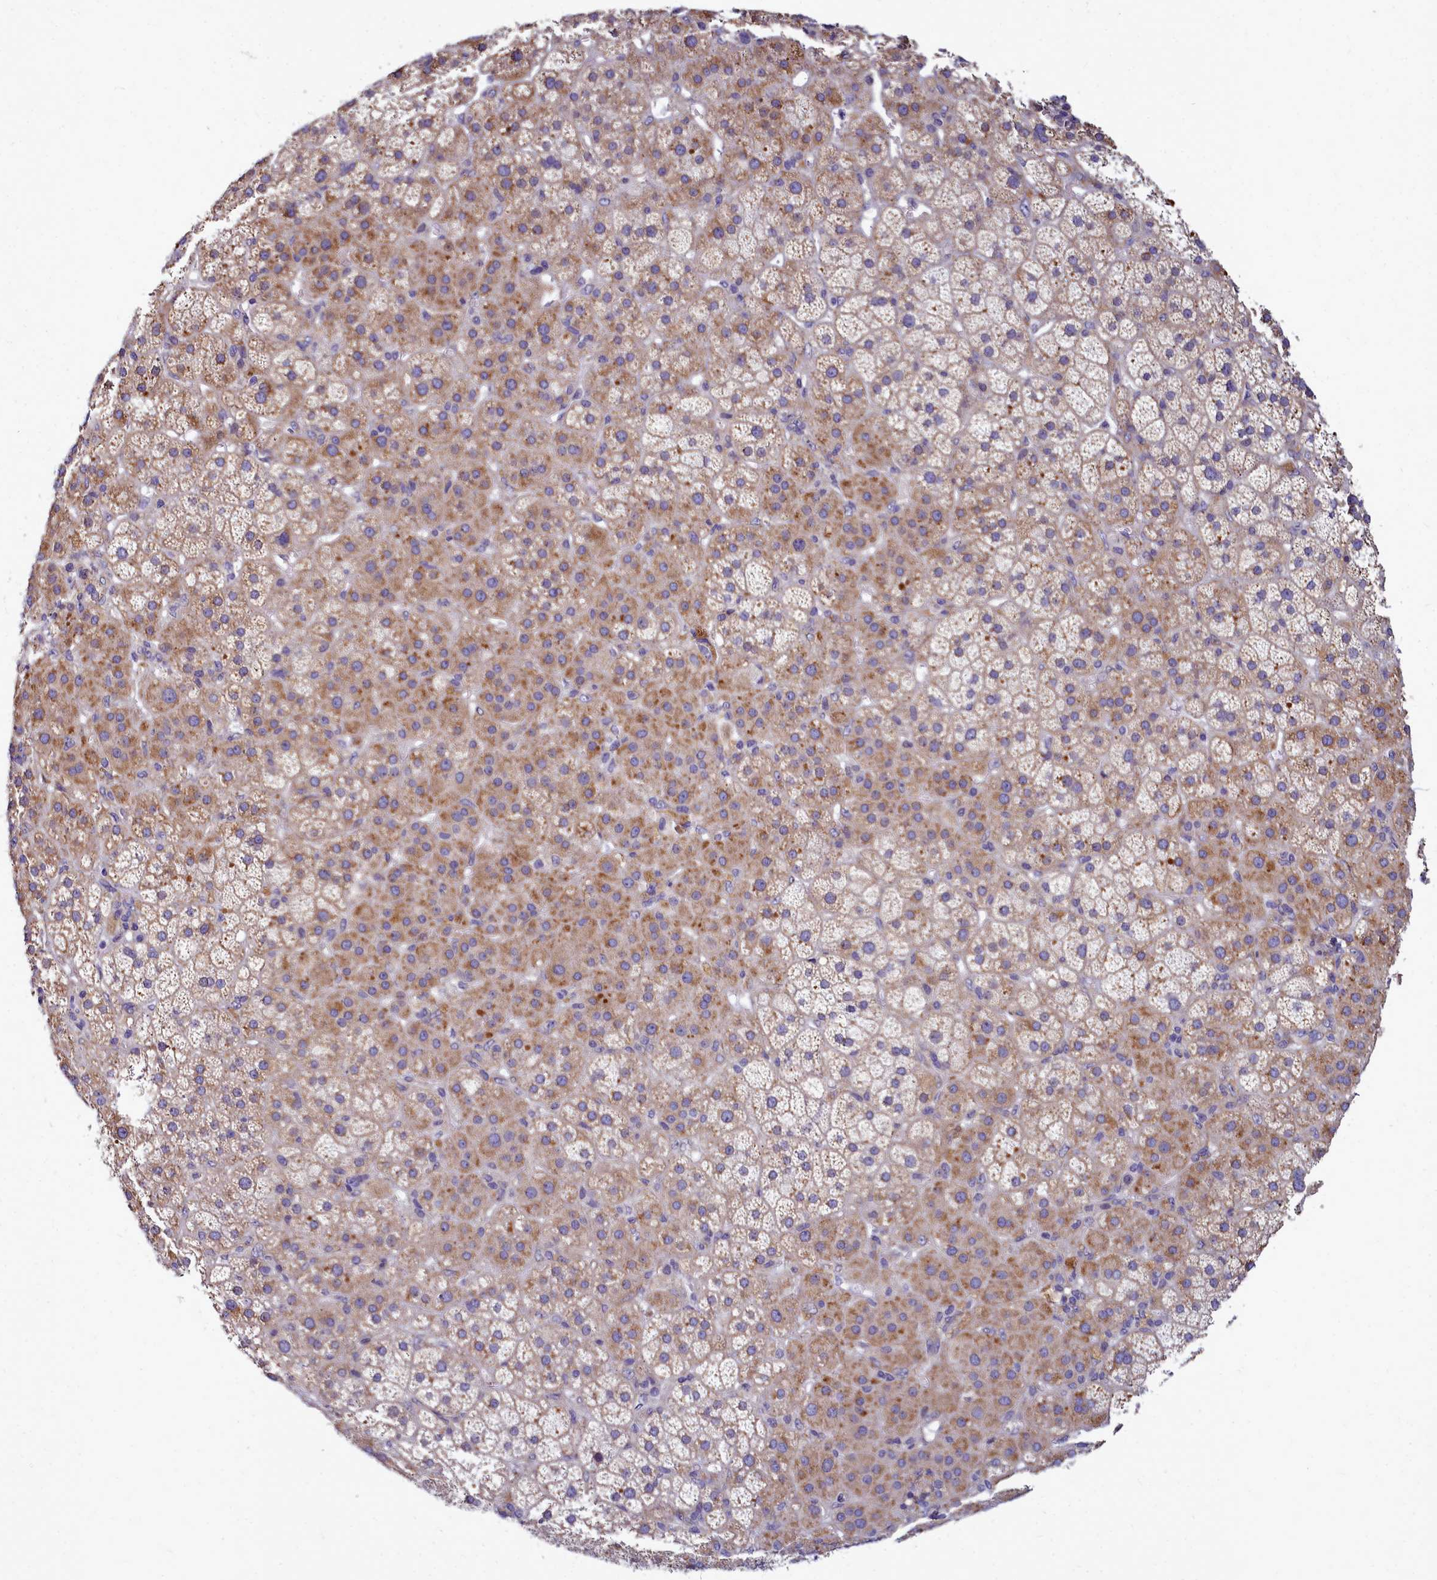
{"staining": {"intensity": "moderate", "quantity": "25%-75%", "location": "cytoplasmic/membranous"}, "tissue": "adrenal gland", "cell_type": "Glandular cells", "image_type": "normal", "snomed": [{"axis": "morphology", "description": "Normal tissue, NOS"}, {"axis": "topography", "description": "Adrenal gland"}], "caption": "Immunohistochemical staining of unremarkable adrenal gland shows moderate cytoplasmic/membranous protein expression in approximately 25%-75% of glandular cells. (DAB (3,3'-diaminobenzidine) IHC, brown staining for protein, blue staining for nuclei).", "gene": "SMPD4", "patient": {"sex": "female", "age": 70}}